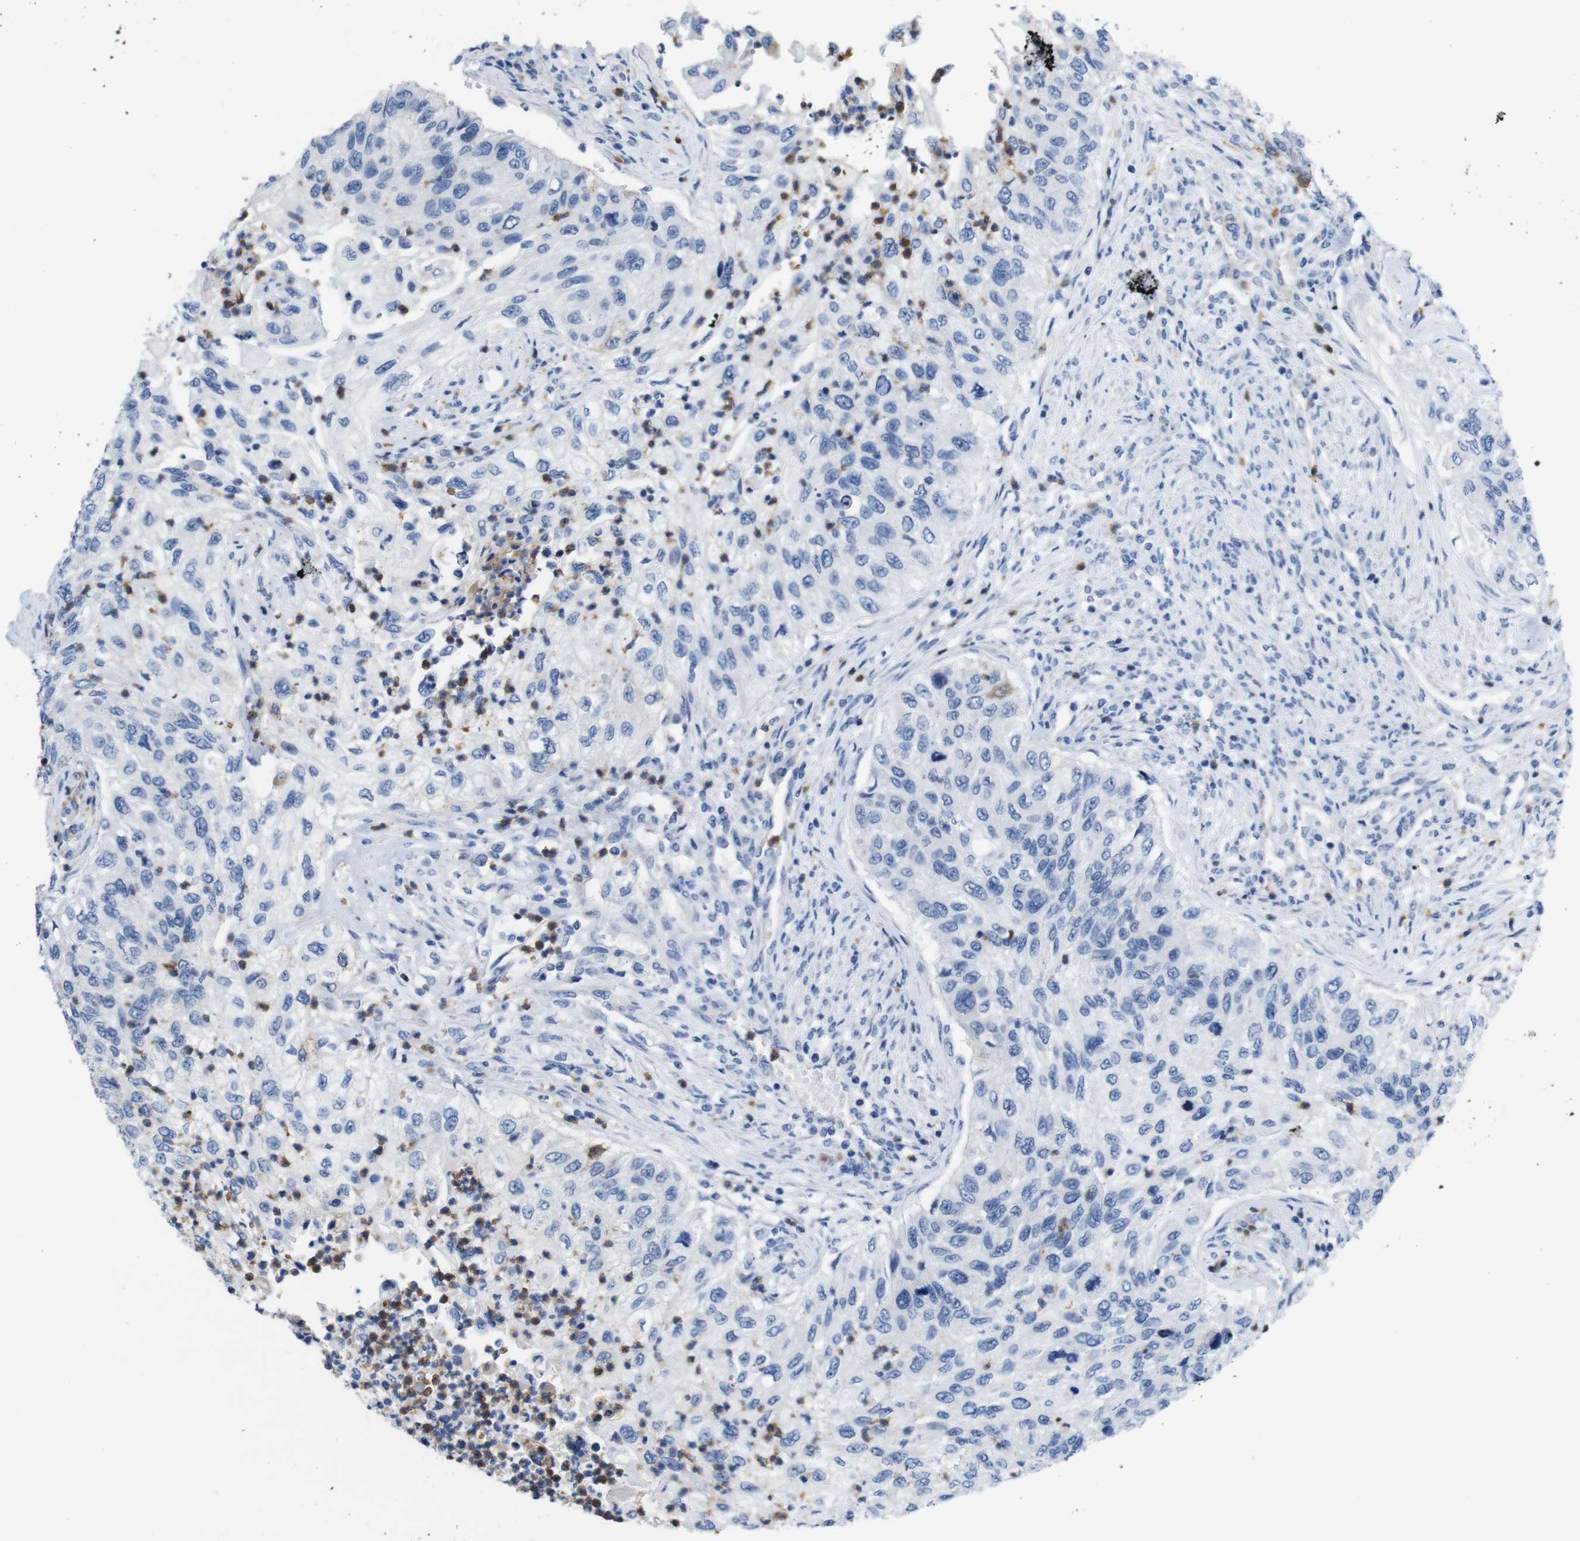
{"staining": {"intensity": "negative", "quantity": "none", "location": "none"}, "tissue": "urothelial cancer", "cell_type": "Tumor cells", "image_type": "cancer", "snomed": [{"axis": "morphology", "description": "Urothelial carcinoma, High grade"}, {"axis": "topography", "description": "Urinary bladder"}], "caption": "This image is of urothelial carcinoma (high-grade) stained with immunohistochemistry (IHC) to label a protein in brown with the nuclei are counter-stained blue. There is no staining in tumor cells.", "gene": "C1RL", "patient": {"sex": "female", "age": 60}}